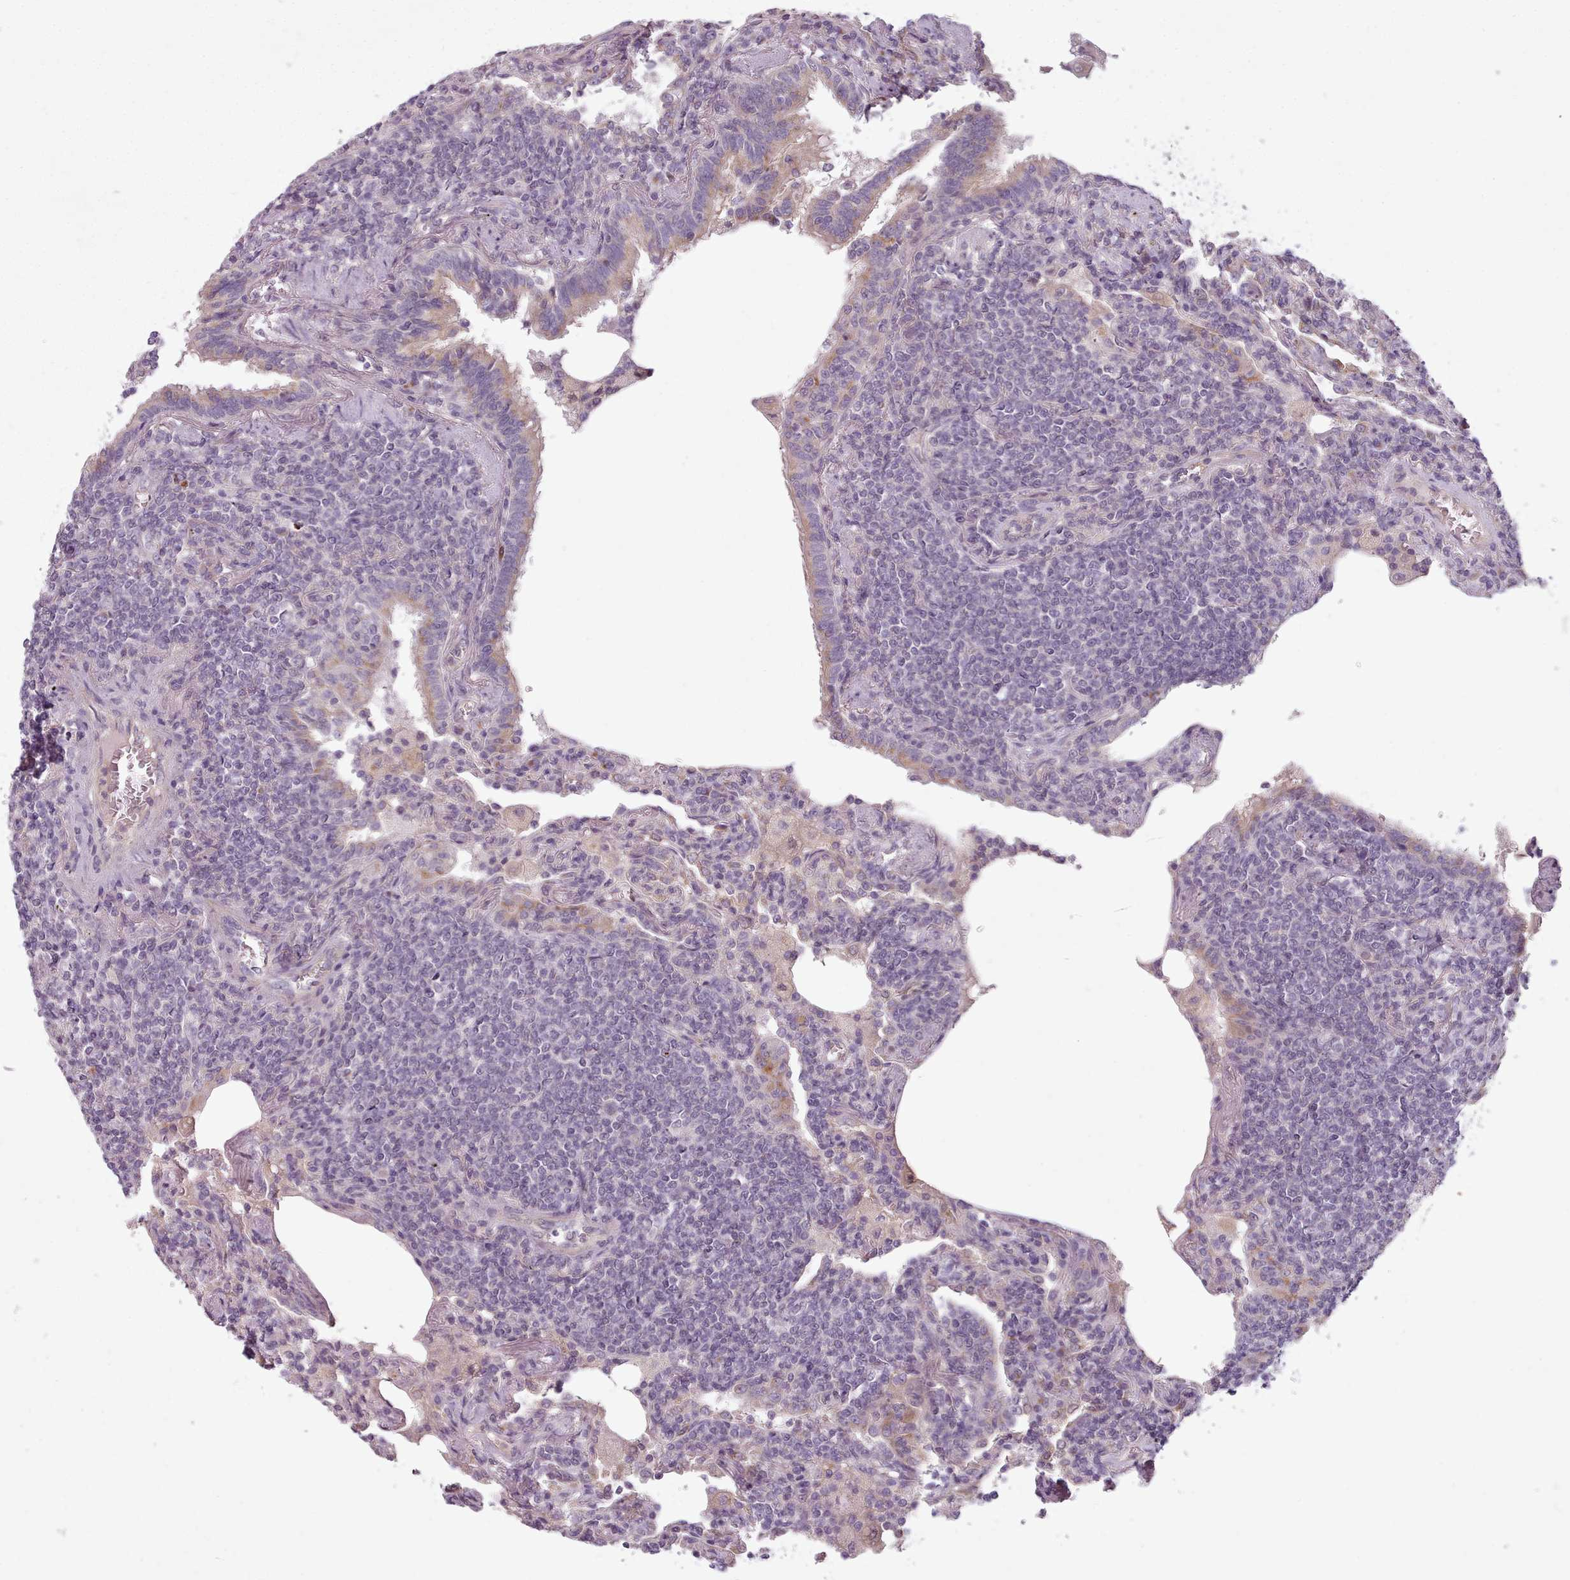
{"staining": {"intensity": "negative", "quantity": "none", "location": "none"}, "tissue": "lymphoma", "cell_type": "Tumor cells", "image_type": "cancer", "snomed": [{"axis": "morphology", "description": "Malignant lymphoma, non-Hodgkin's type, Low grade"}, {"axis": "topography", "description": "Lung"}], "caption": "The histopathology image demonstrates no significant staining in tumor cells of malignant lymphoma, non-Hodgkin's type (low-grade). Brightfield microscopy of IHC stained with DAB (brown) and hematoxylin (blue), captured at high magnification.", "gene": "LAPTM5", "patient": {"sex": "female", "age": 71}}